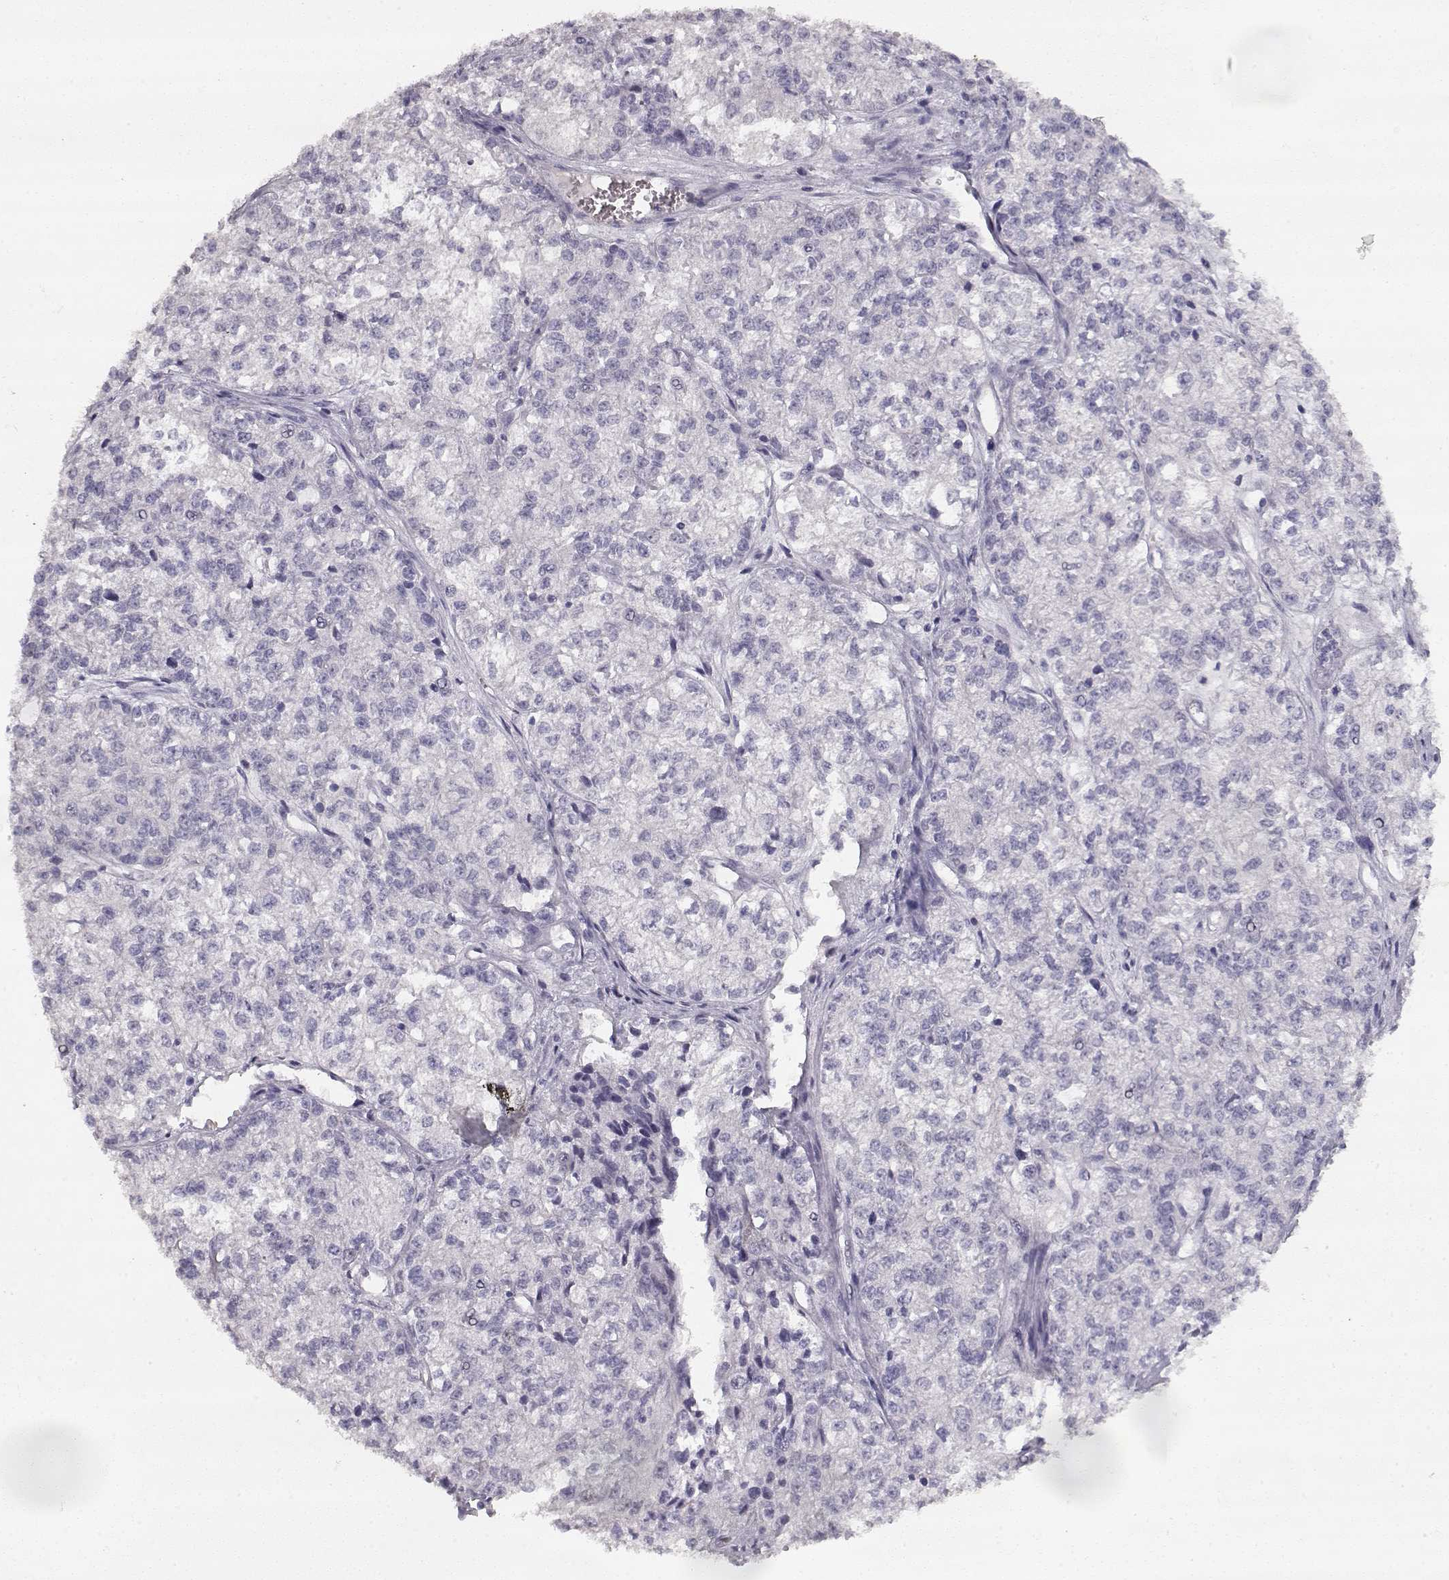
{"staining": {"intensity": "negative", "quantity": "none", "location": "none"}, "tissue": "ovarian cancer", "cell_type": "Tumor cells", "image_type": "cancer", "snomed": [{"axis": "morphology", "description": "Carcinoma, endometroid"}, {"axis": "topography", "description": "Ovary"}], "caption": "Tumor cells show no significant protein expression in endometroid carcinoma (ovarian).", "gene": "TPH2", "patient": {"sex": "female", "age": 64}}